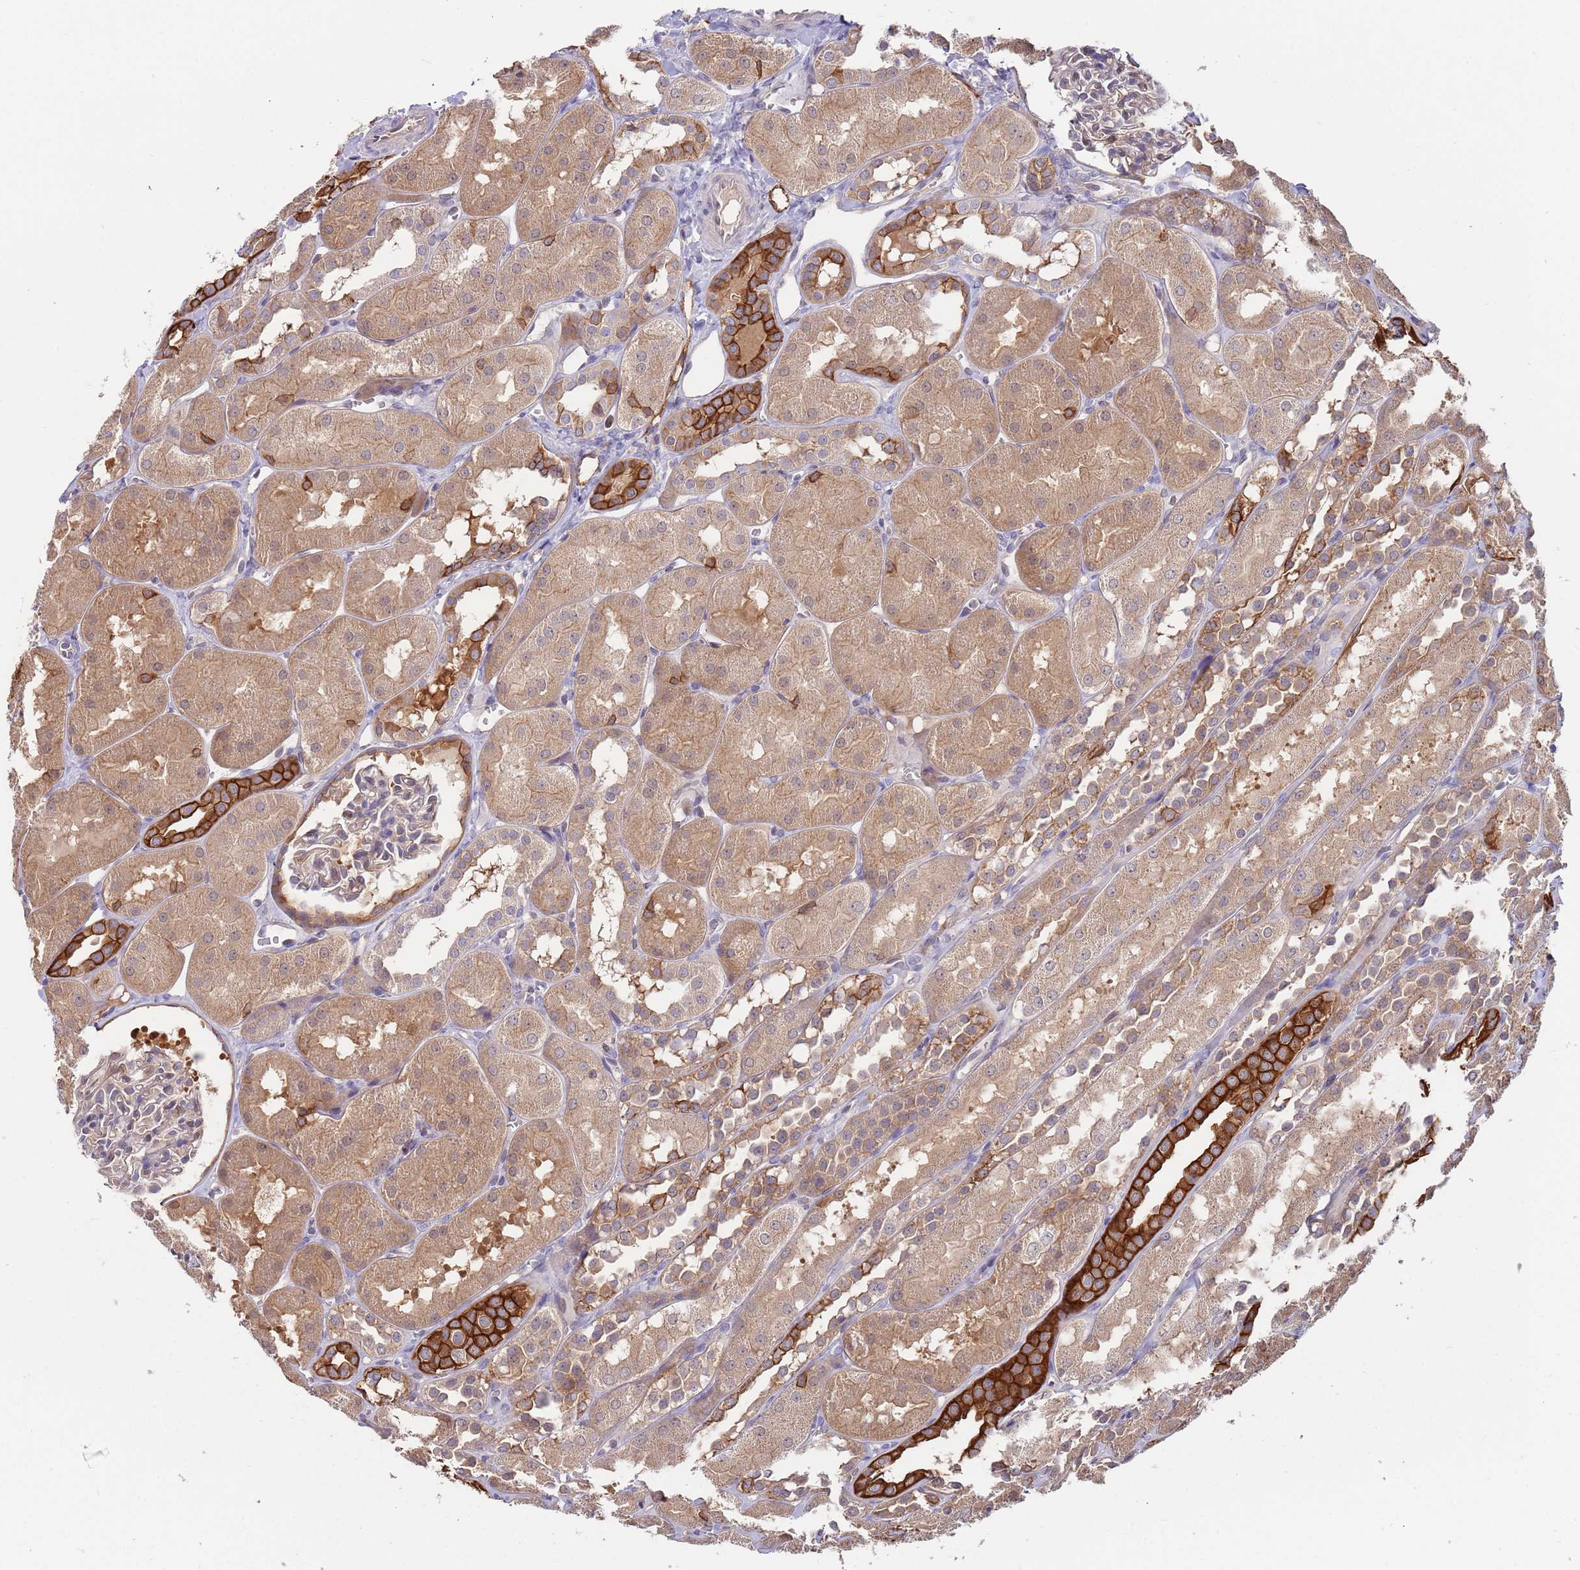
{"staining": {"intensity": "moderate", "quantity": "<25%", "location": "cytoplasmic/membranous"}, "tissue": "kidney", "cell_type": "Cells in glomeruli", "image_type": "normal", "snomed": [{"axis": "morphology", "description": "Normal tissue, NOS"}, {"axis": "topography", "description": "Kidney"}, {"axis": "topography", "description": "Urinary bladder"}], "caption": "Cells in glomeruli reveal low levels of moderate cytoplasmic/membranous staining in about <25% of cells in unremarkable human kidney.", "gene": "GSDMD", "patient": {"sex": "male", "age": 16}}